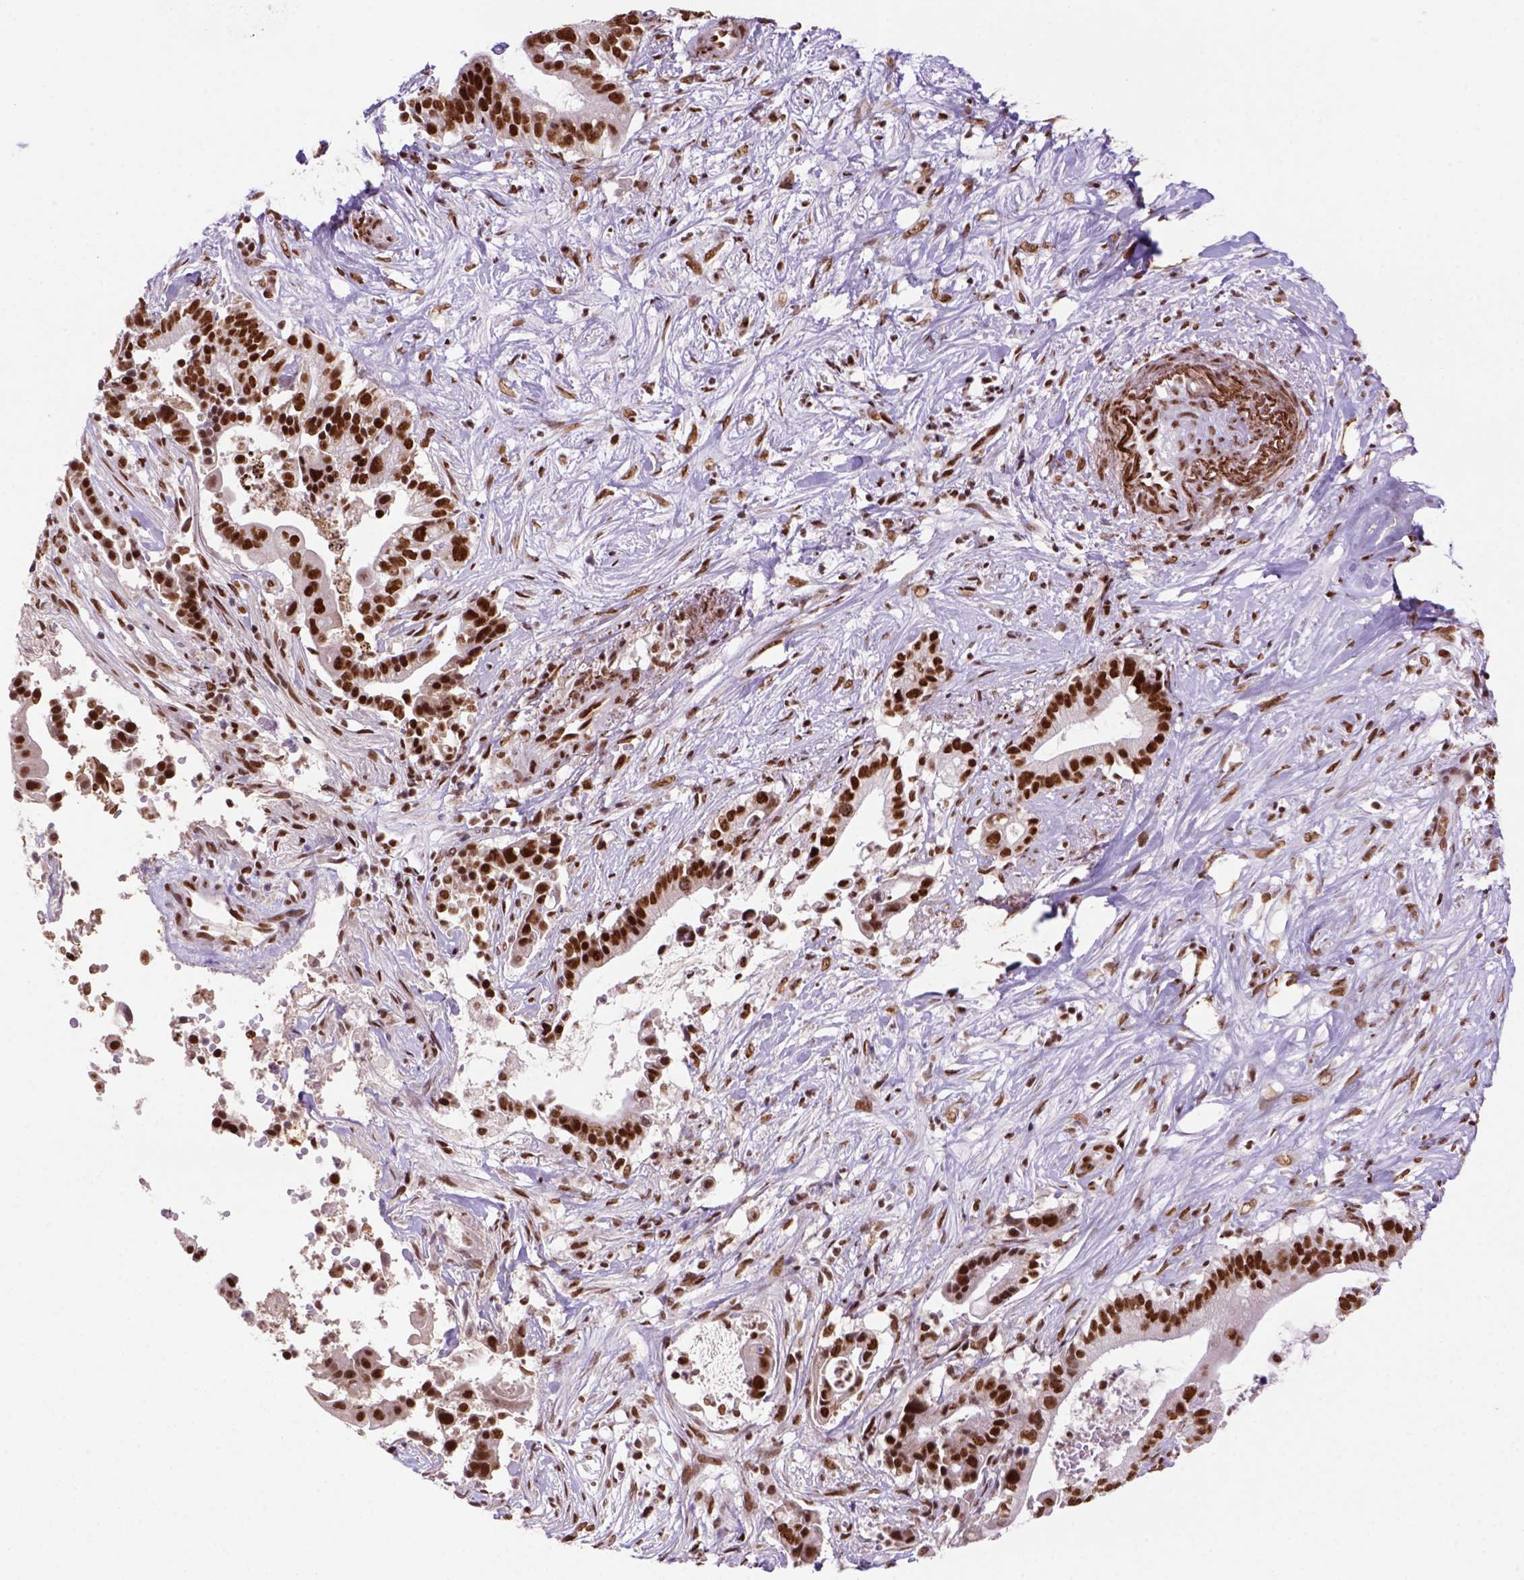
{"staining": {"intensity": "strong", "quantity": ">75%", "location": "nuclear"}, "tissue": "pancreatic cancer", "cell_type": "Tumor cells", "image_type": "cancer", "snomed": [{"axis": "morphology", "description": "Adenocarcinoma, NOS"}, {"axis": "topography", "description": "Pancreas"}], "caption": "This histopathology image exhibits IHC staining of human pancreatic adenocarcinoma, with high strong nuclear staining in about >75% of tumor cells.", "gene": "NSMCE2", "patient": {"sex": "male", "age": 61}}